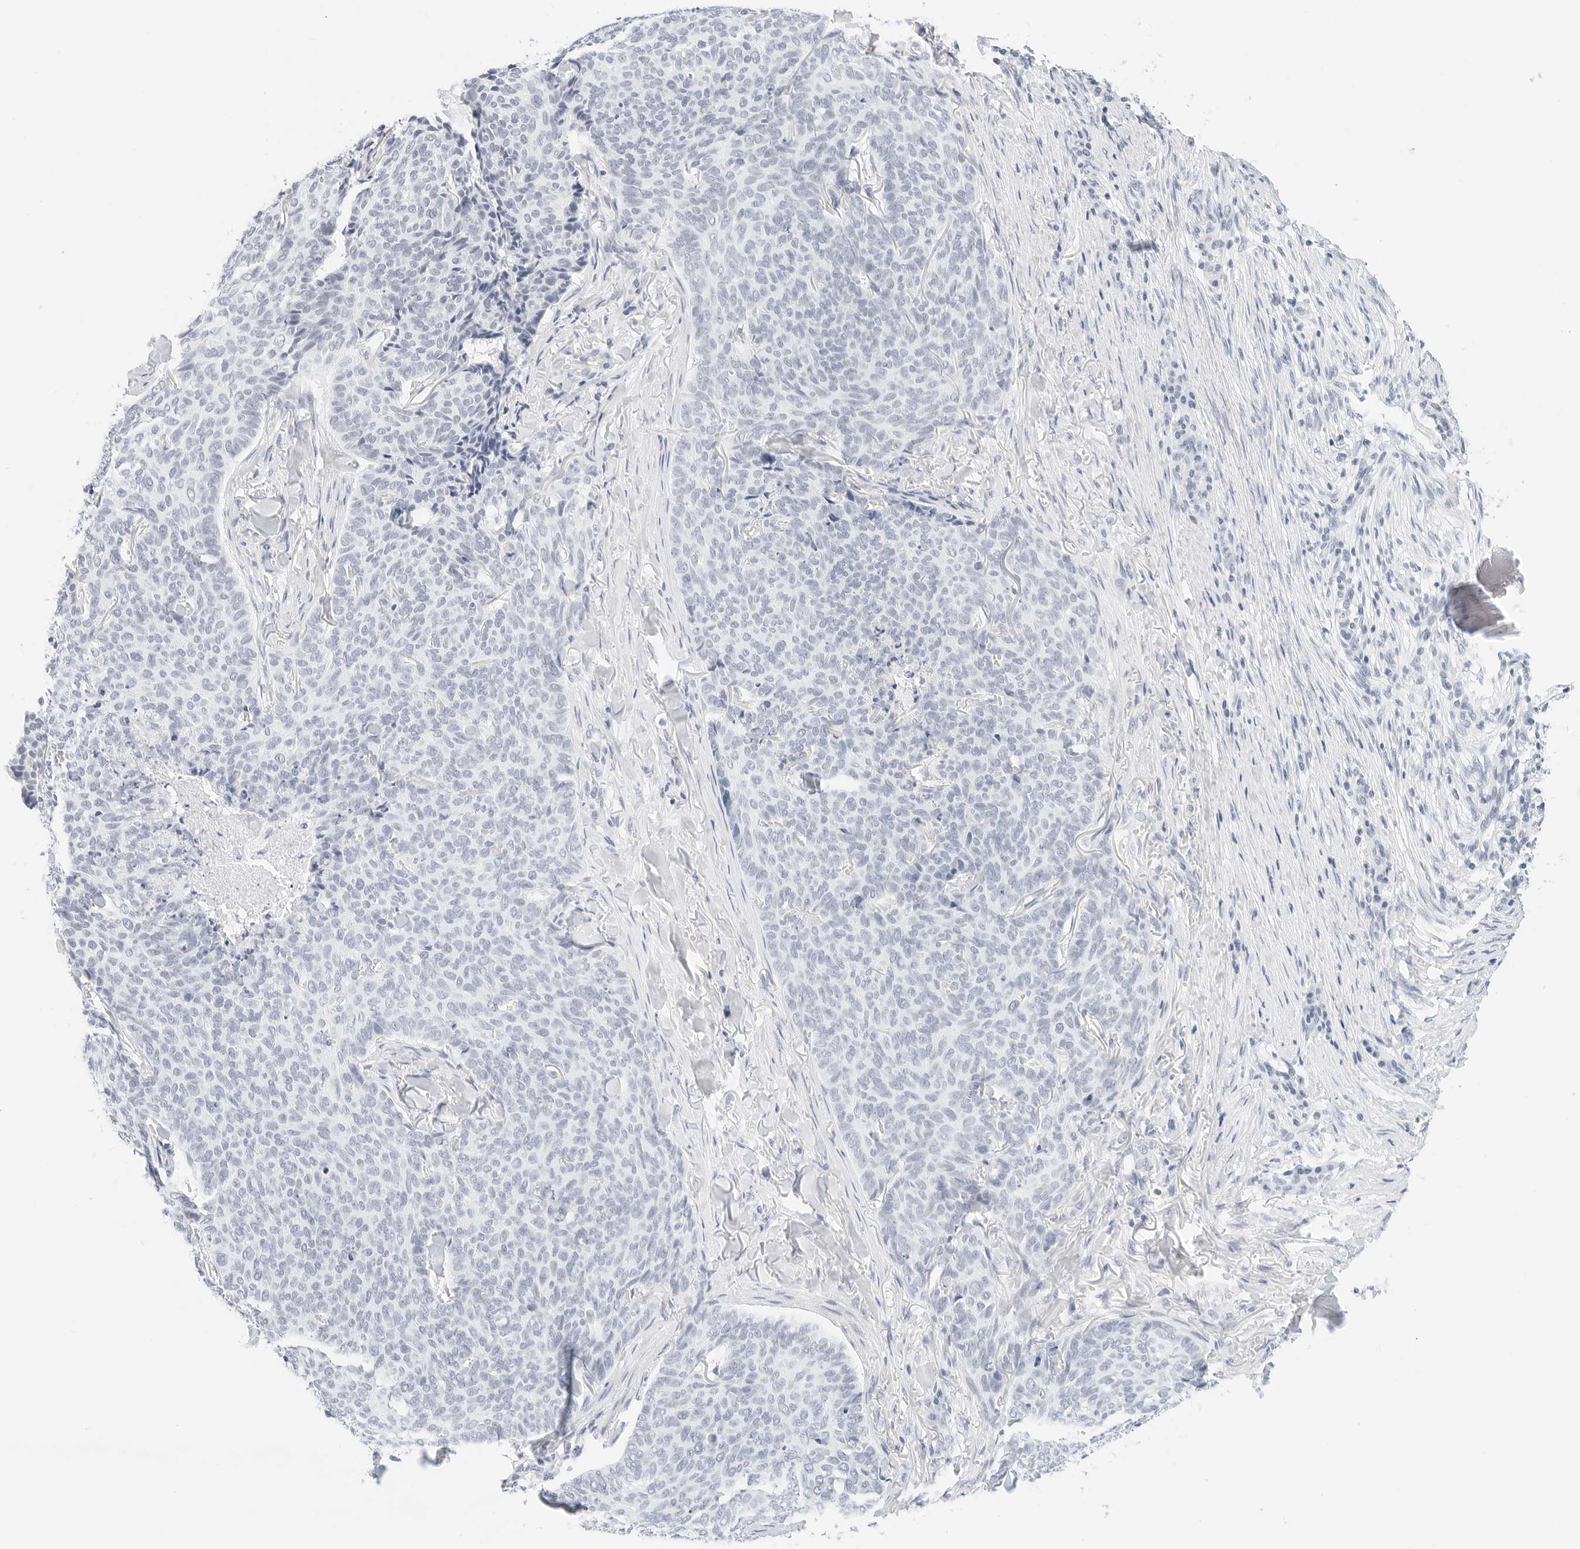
{"staining": {"intensity": "negative", "quantity": "none", "location": "none"}, "tissue": "skin cancer", "cell_type": "Tumor cells", "image_type": "cancer", "snomed": [{"axis": "morphology", "description": "Normal tissue, NOS"}, {"axis": "morphology", "description": "Basal cell carcinoma"}, {"axis": "topography", "description": "Skin"}], "caption": "IHC photomicrograph of human skin cancer stained for a protein (brown), which demonstrates no expression in tumor cells.", "gene": "CD22", "patient": {"sex": "male", "age": 50}}